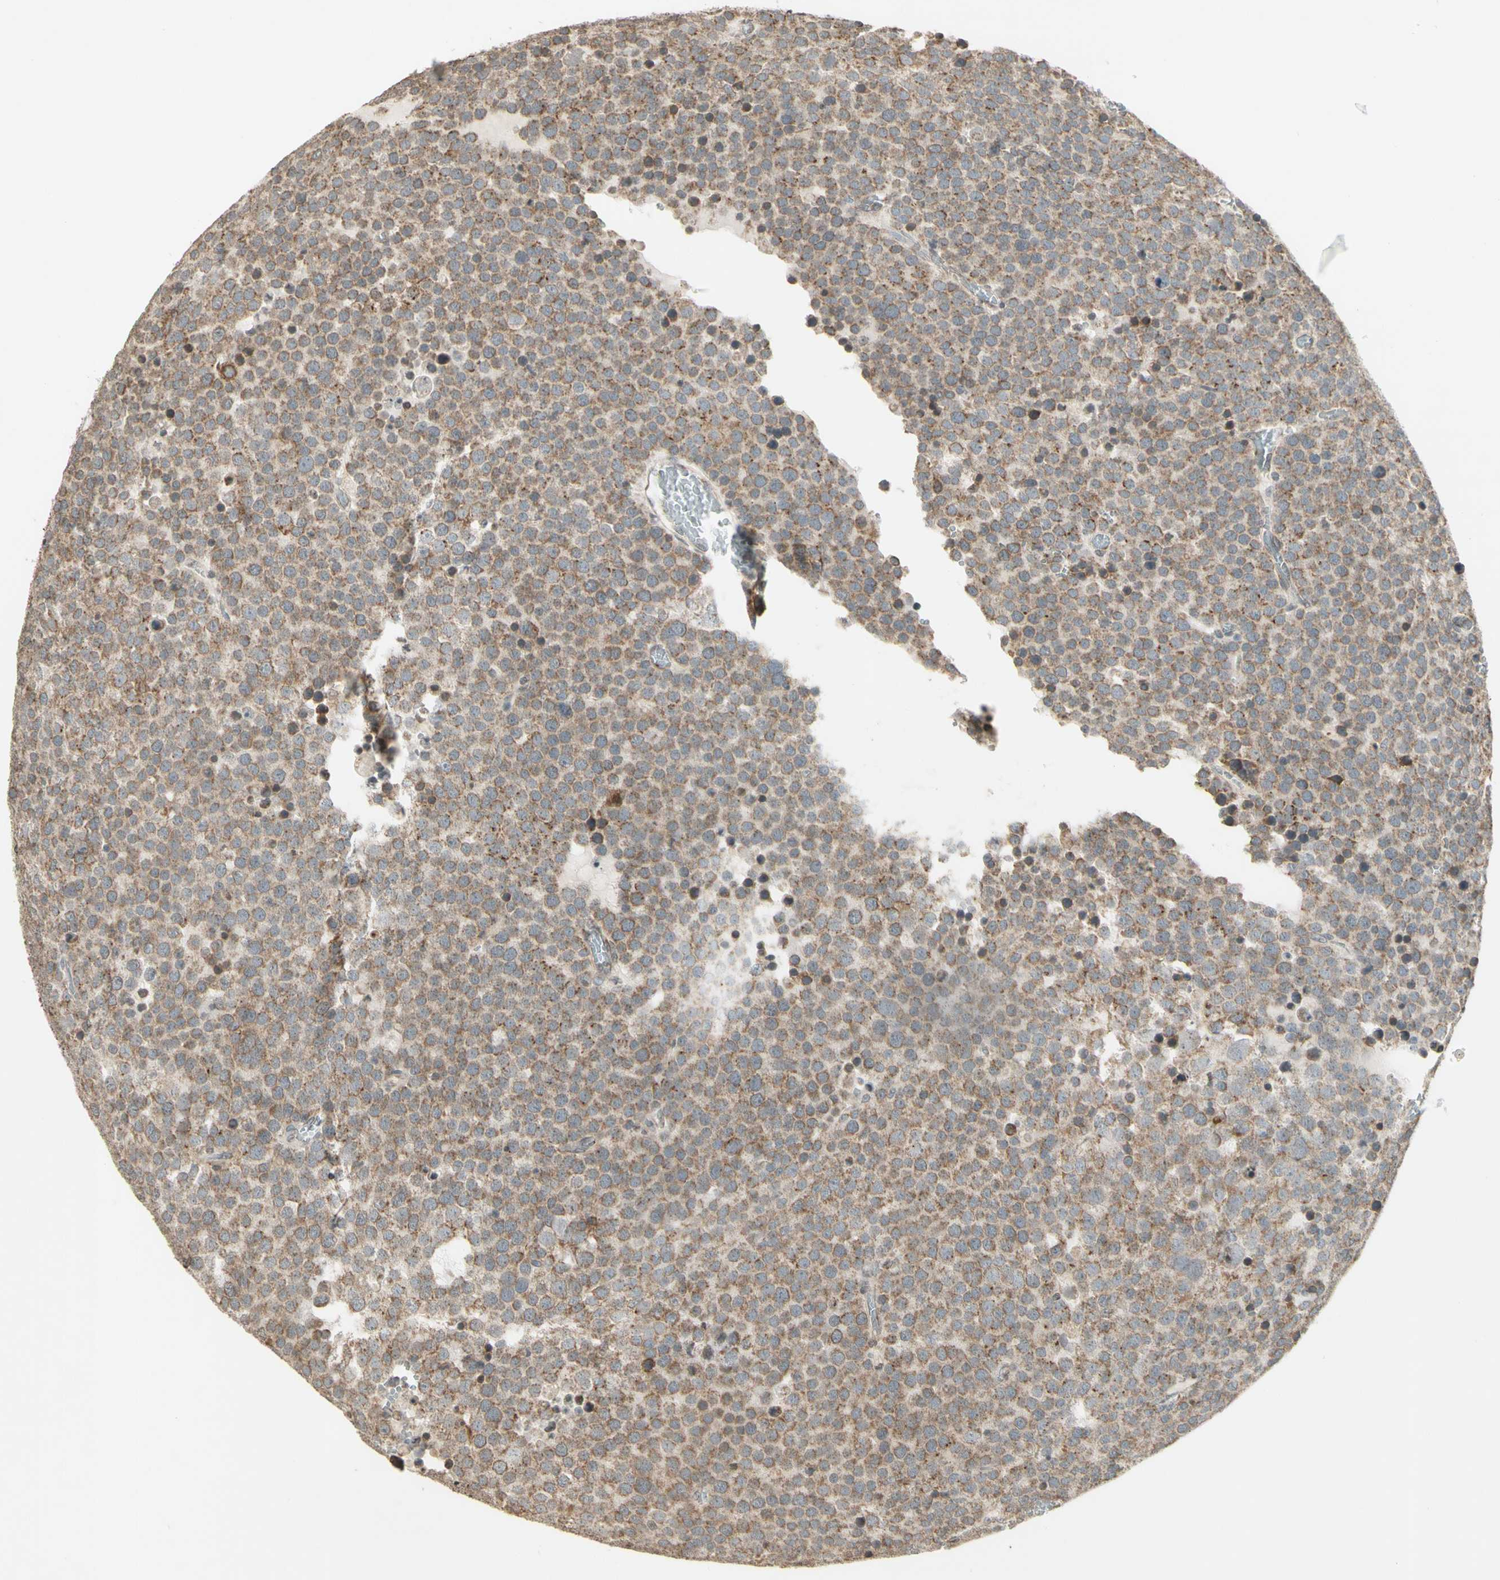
{"staining": {"intensity": "moderate", "quantity": ">75%", "location": "cytoplasmic/membranous"}, "tissue": "testis cancer", "cell_type": "Tumor cells", "image_type": "cancer", "snomed": [{"axis": "morphology", "description": "Seminoma, NOS"}, {"axis": "topography", "description": "Testis"}], "caption": "Immunohistochemistry photomicrograph of neoplastic tissue: human testis seminoma stained using immunohistochemistry demonstrates medium levels of moderate protein expression localized specifically in the cytoplasmic/membranous of tumor cells, appearing as a cytoplasmic/membranous brown color.", "gene": "CCNI", "patient": {"sex": "male", "age": 71}}